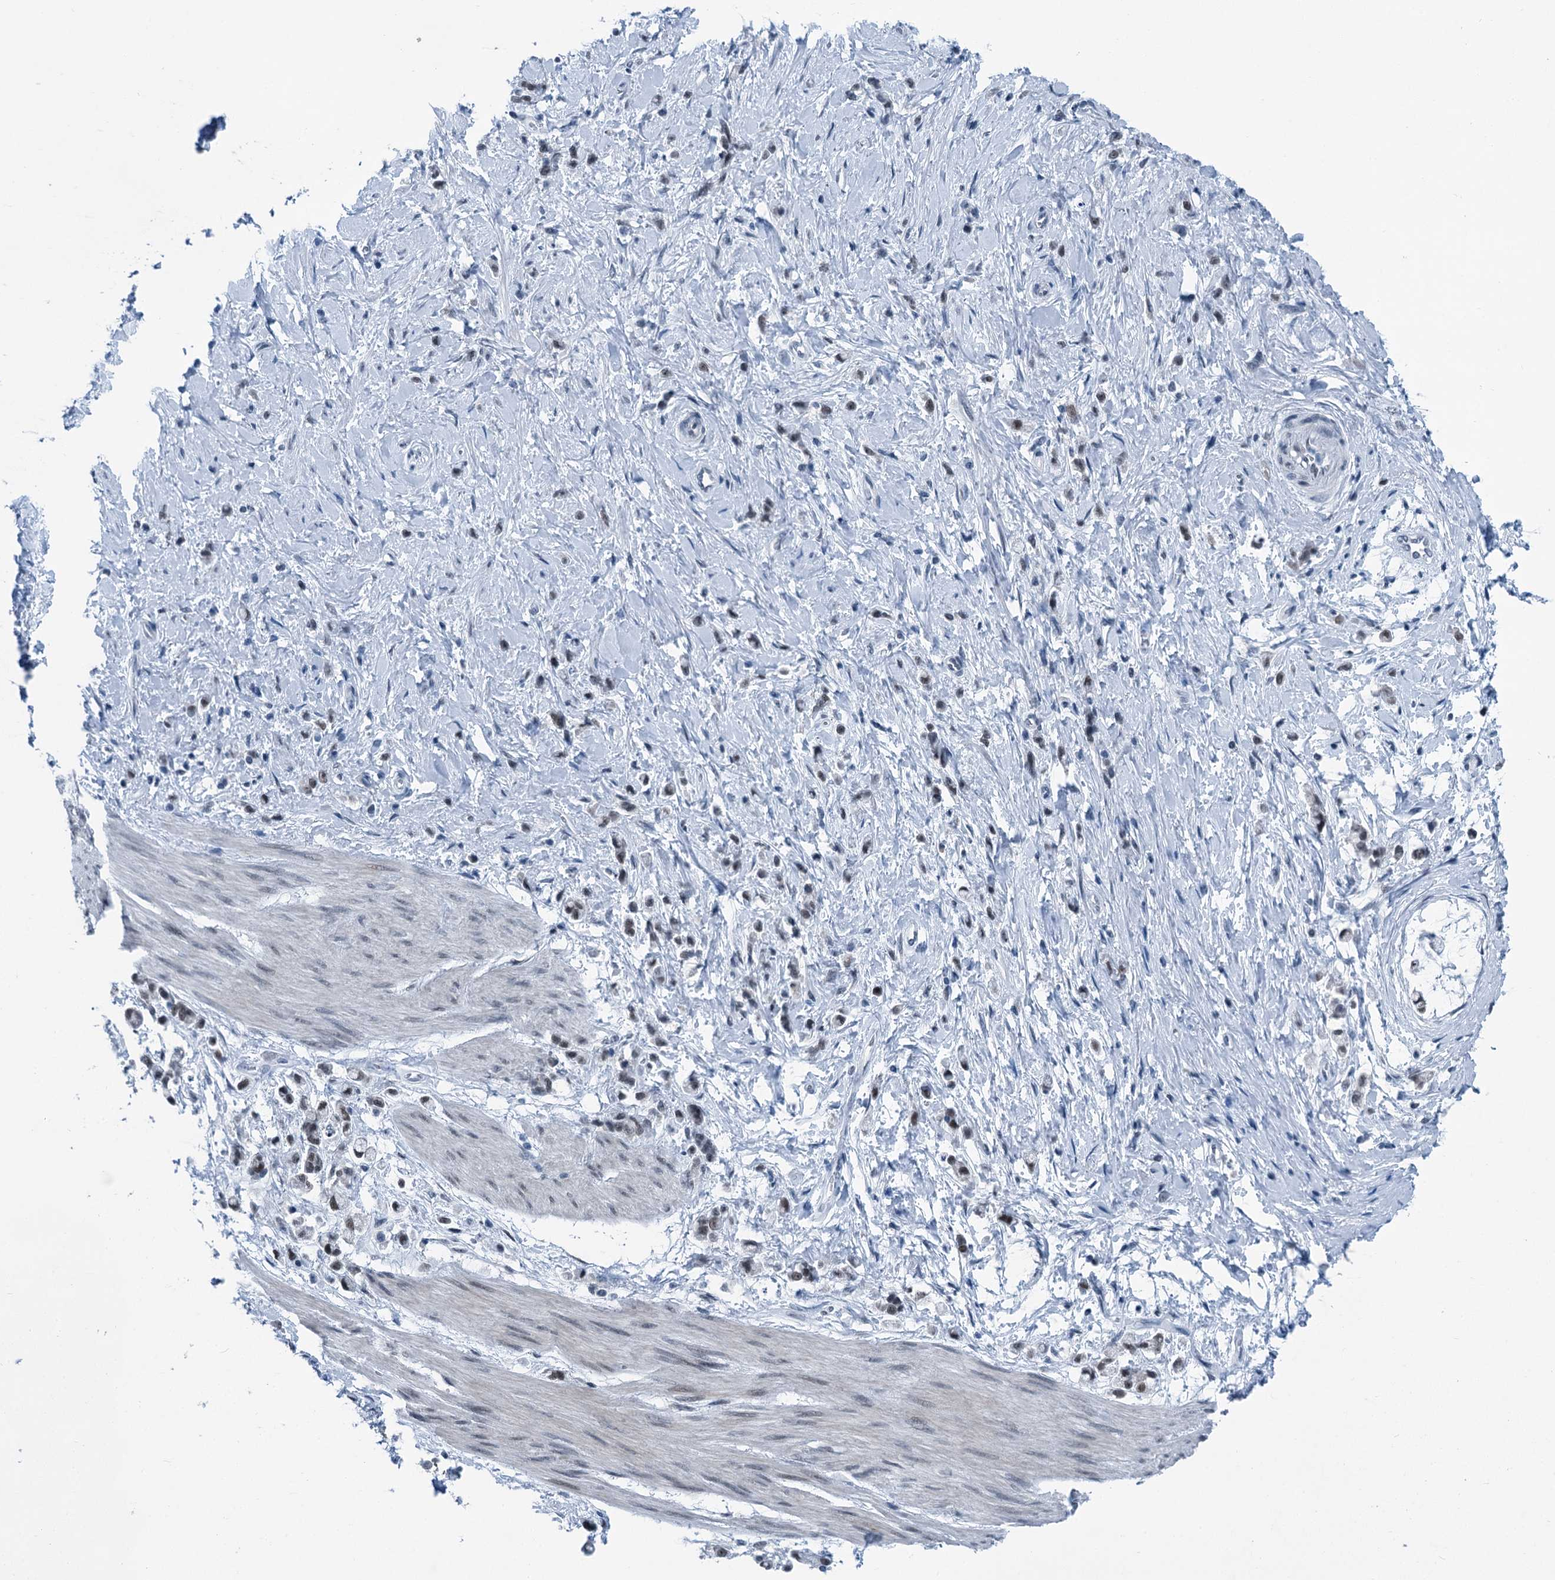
{"staining": {"intensity": "negative", "quantity": "none", "location": "none"}, "tissue": "stomach cancer", "cell_type": "Tumor cells", "image_type": "cancer", "snomed": [{"axis": "morphology", "description": "Adenocarcinoma, NOS"}, {"axis": "topography", "description": "Stomach"}], "caption": "Immunohistochemical staining of stomach cancer (adenocarcinoma) demonstrates no significant staining in tumor cells.", "gene": "TRPT1", "patient": {"sex": "female", "age": 60}}